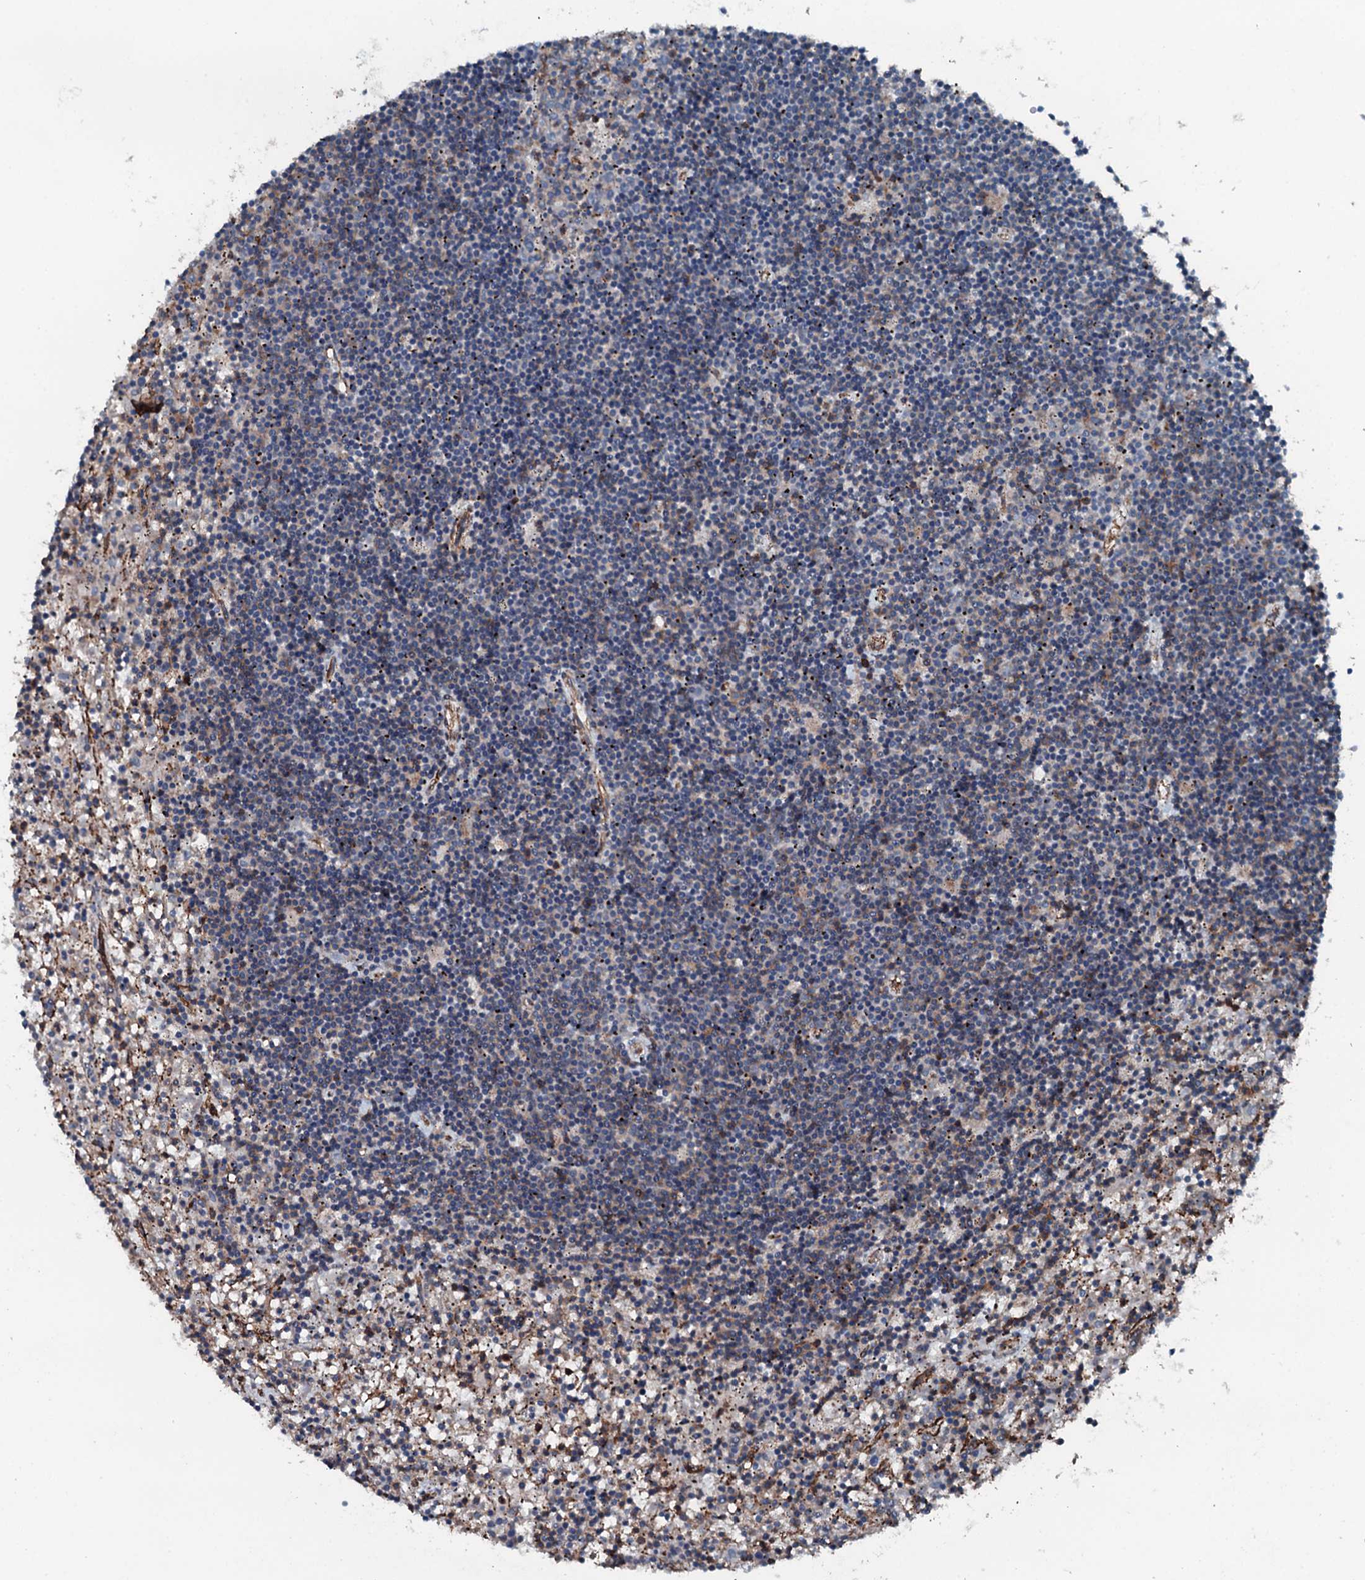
{"staining": {"intensity": "negative", "quantity": "none", "location": "none"}, "tissue": "lymphoma", "cell_type": "Tumor cells", "image_type": "cancer", "snomed": [{"axis": "morphology", "description": "Malignant lymphoma, non-Hodgkin's type, Low grade"}, {"axis": "topography", "description": "Spleen"}], "caption": "IHC of human lymphoma displays no positivity in tumor cells.", "gene": "SLC25A38", "patient": {"sex": "male", "age": 76}}